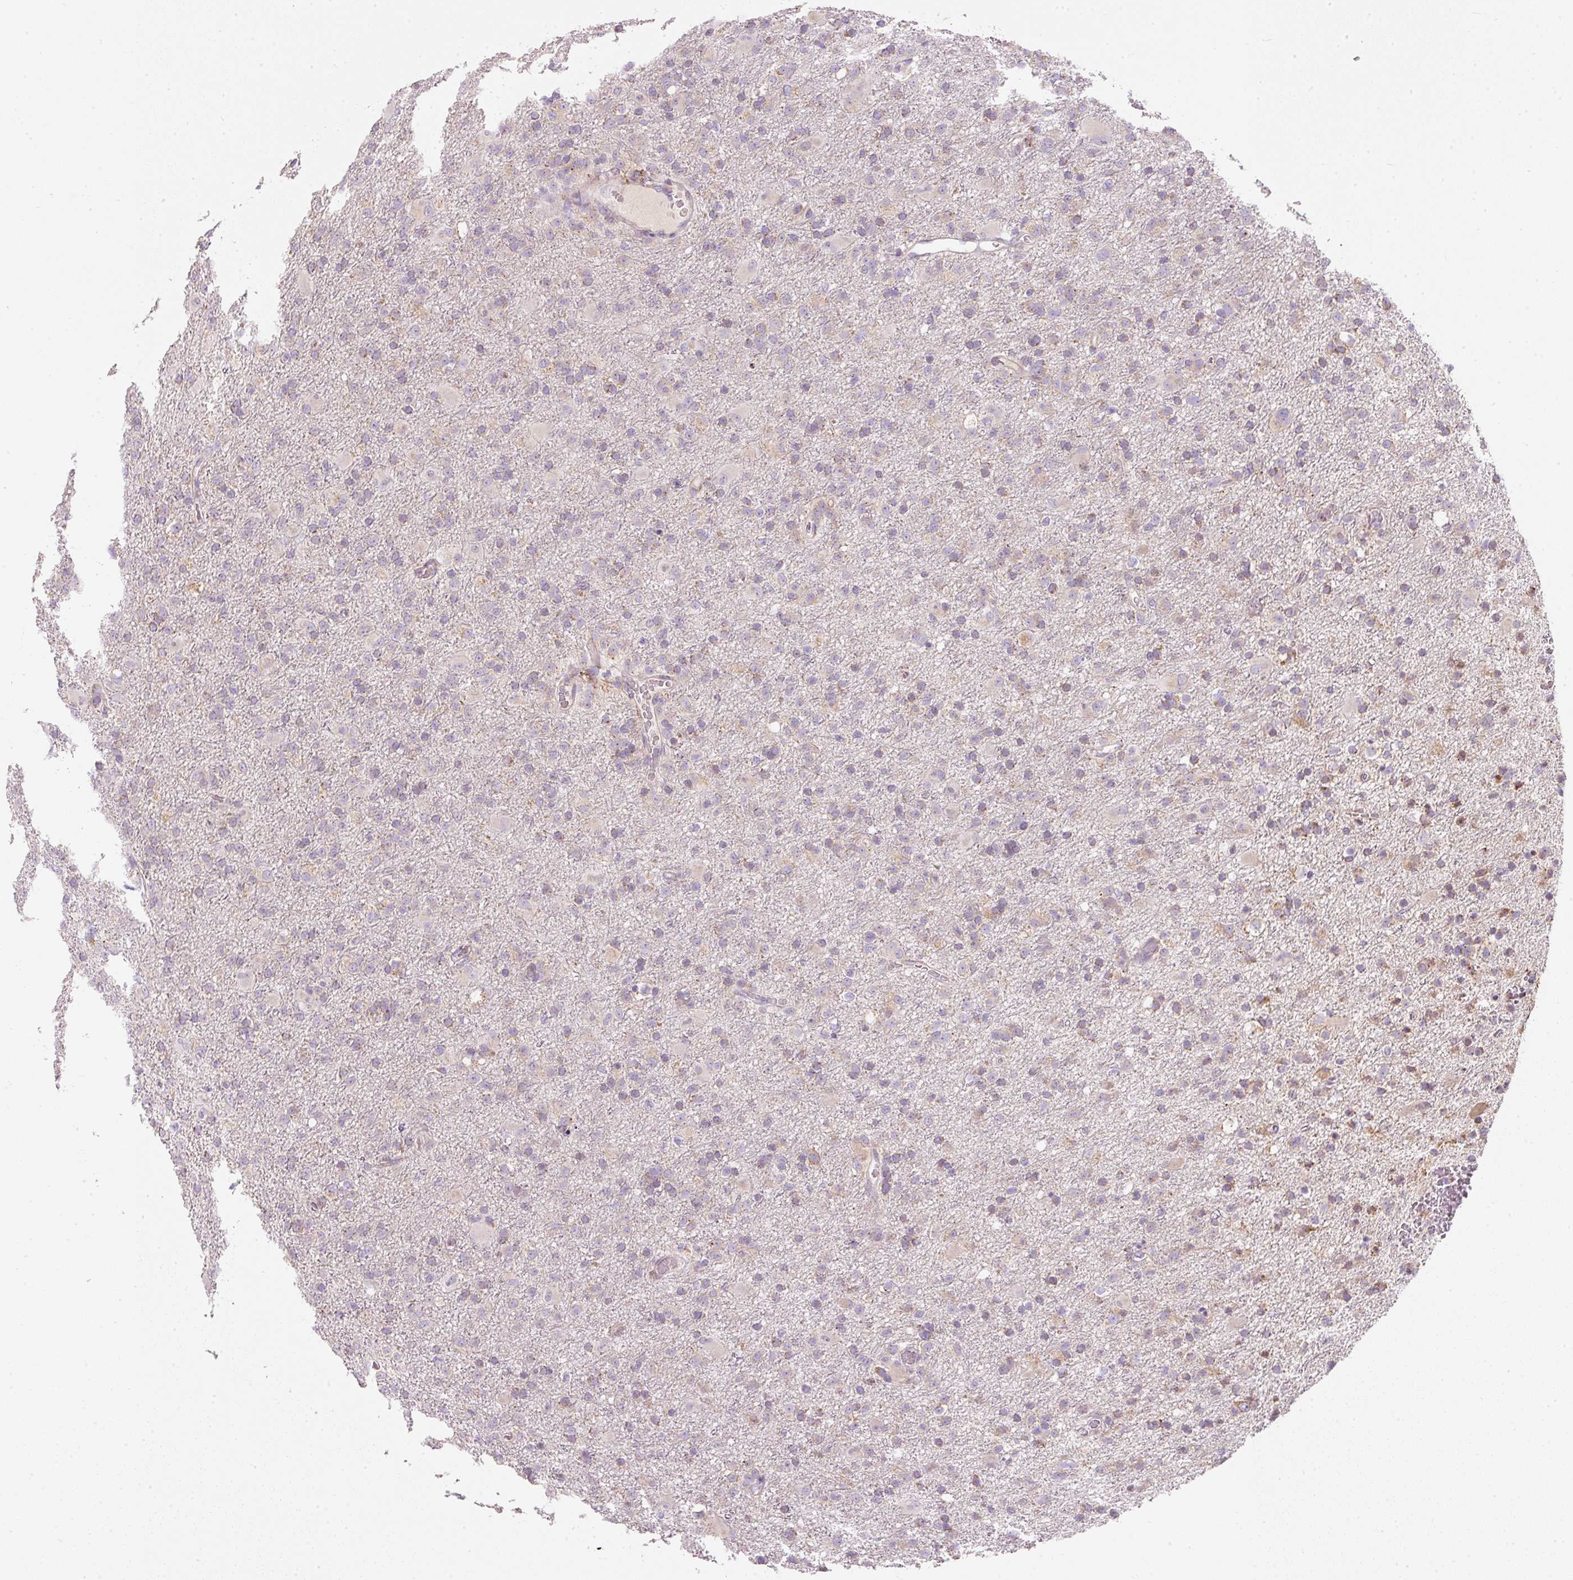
{"staining": {"intensity": "negative", "quantity": "none", "location": "none"}, "tissue": "glioma", "cell_type": "Tumor cells", "image_type": "cancer", "snomed": [{"axis": "morphology", "description": "Glioma, malignant, Low grade"}, {"axis": "topography", "description": "Brain"}], "caption": "A histopathology image of human glioma is negative for staining in tumor cells.", "gene": "MORN4", "patient": {"sex": "male", "age": 65}}